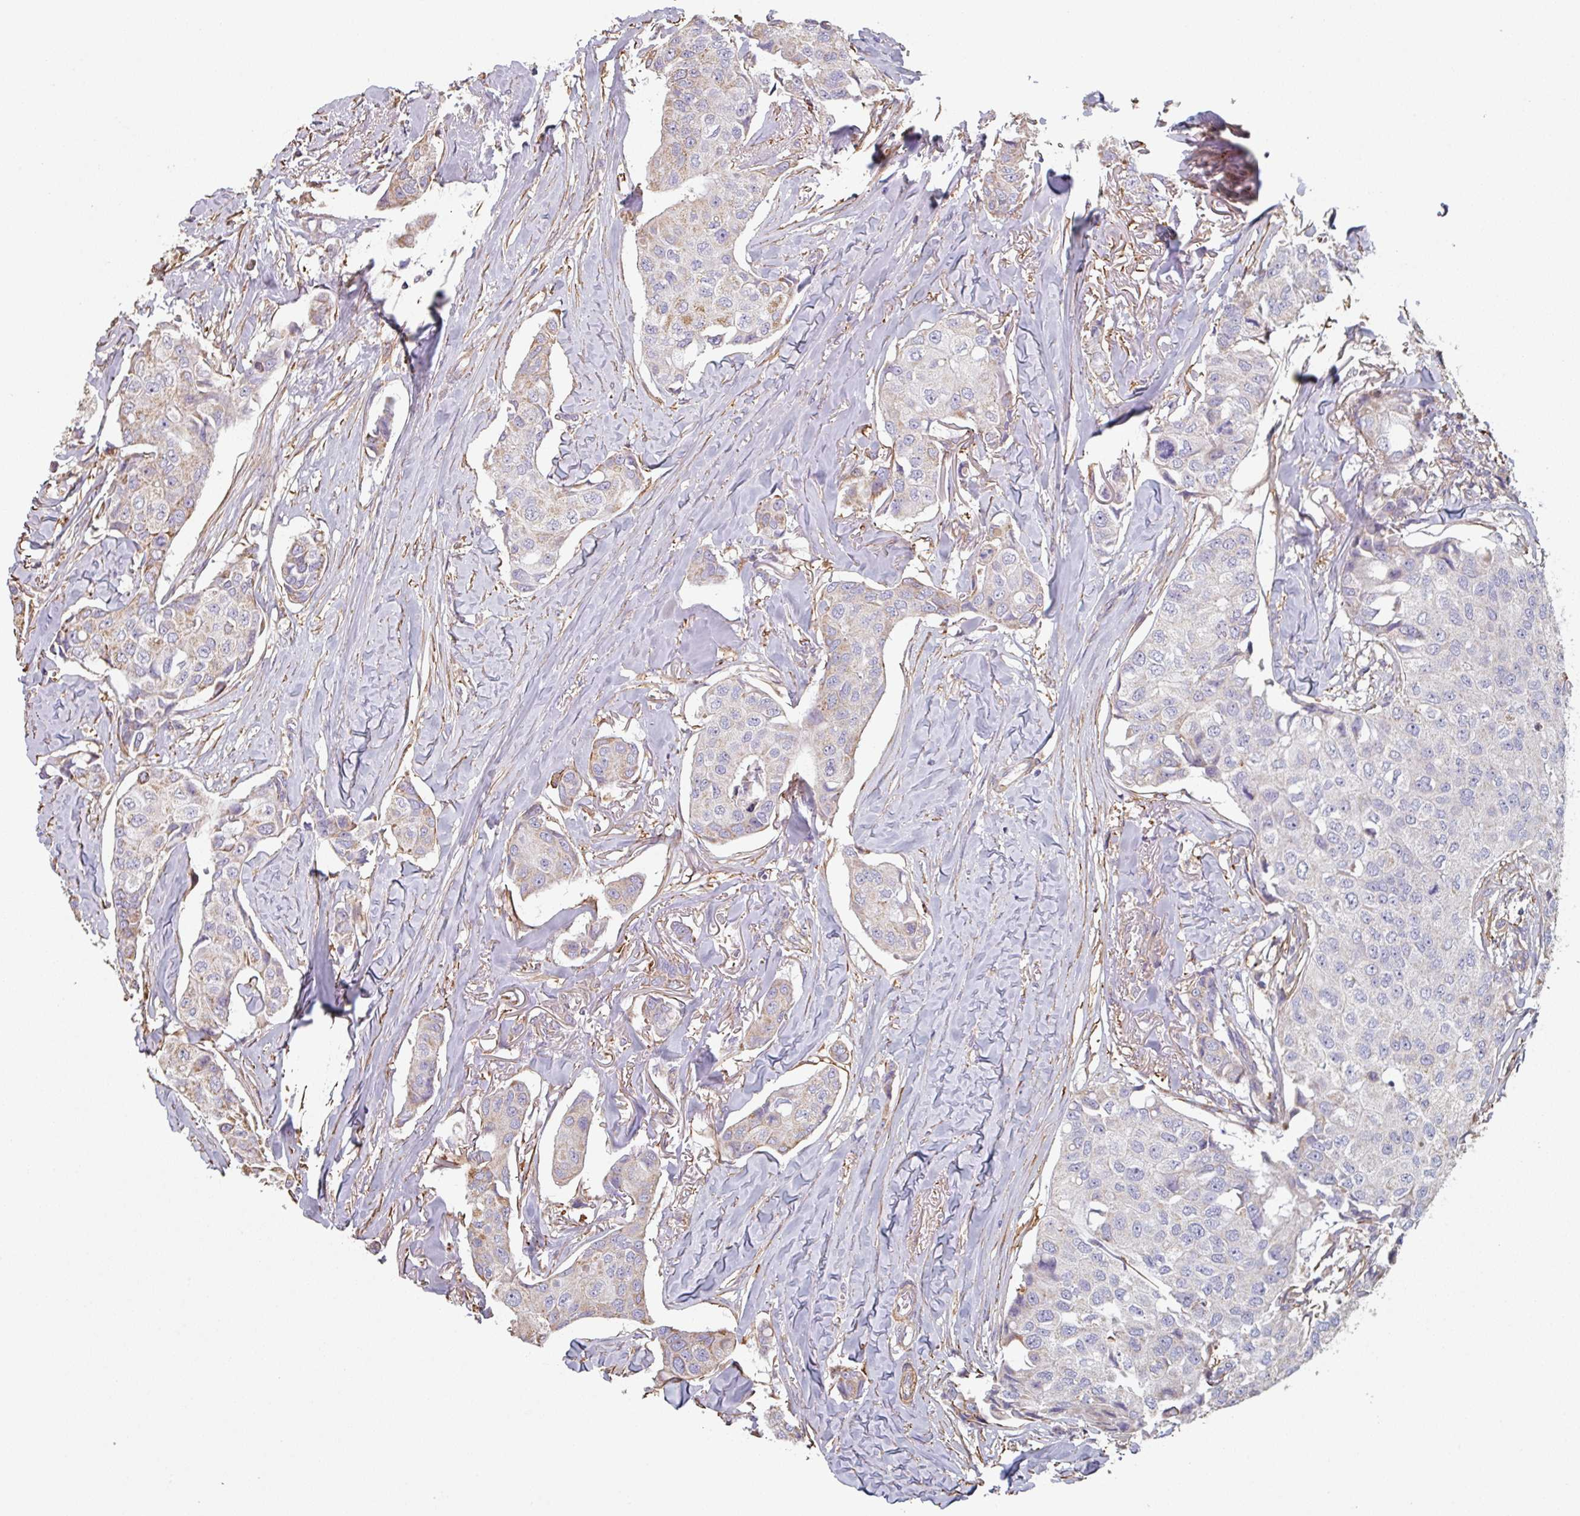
{"staining": {"intensity": "weak", "quantity": "25%-75%", "location": "cytoplasmic/membranous"}, "tissue": "breast cancer", "cell_type": "Tumor cells", "image_type": "cancer", "snomed": [{"axis": "morphology", "description": "Duct carcinoma"}, {"axis": "topography", "description": "Breast"}], "caption": "This micrograph reveals immunohistochemistry (IHC) staining of human breast cancer (invasive ductal carcinoma), with low weak cytoplasmic/membranous positivity in approximately 25%-75% of tumor cells.", "gene": "GSTA4", "patient": {"sex": "female", "age": 80}}